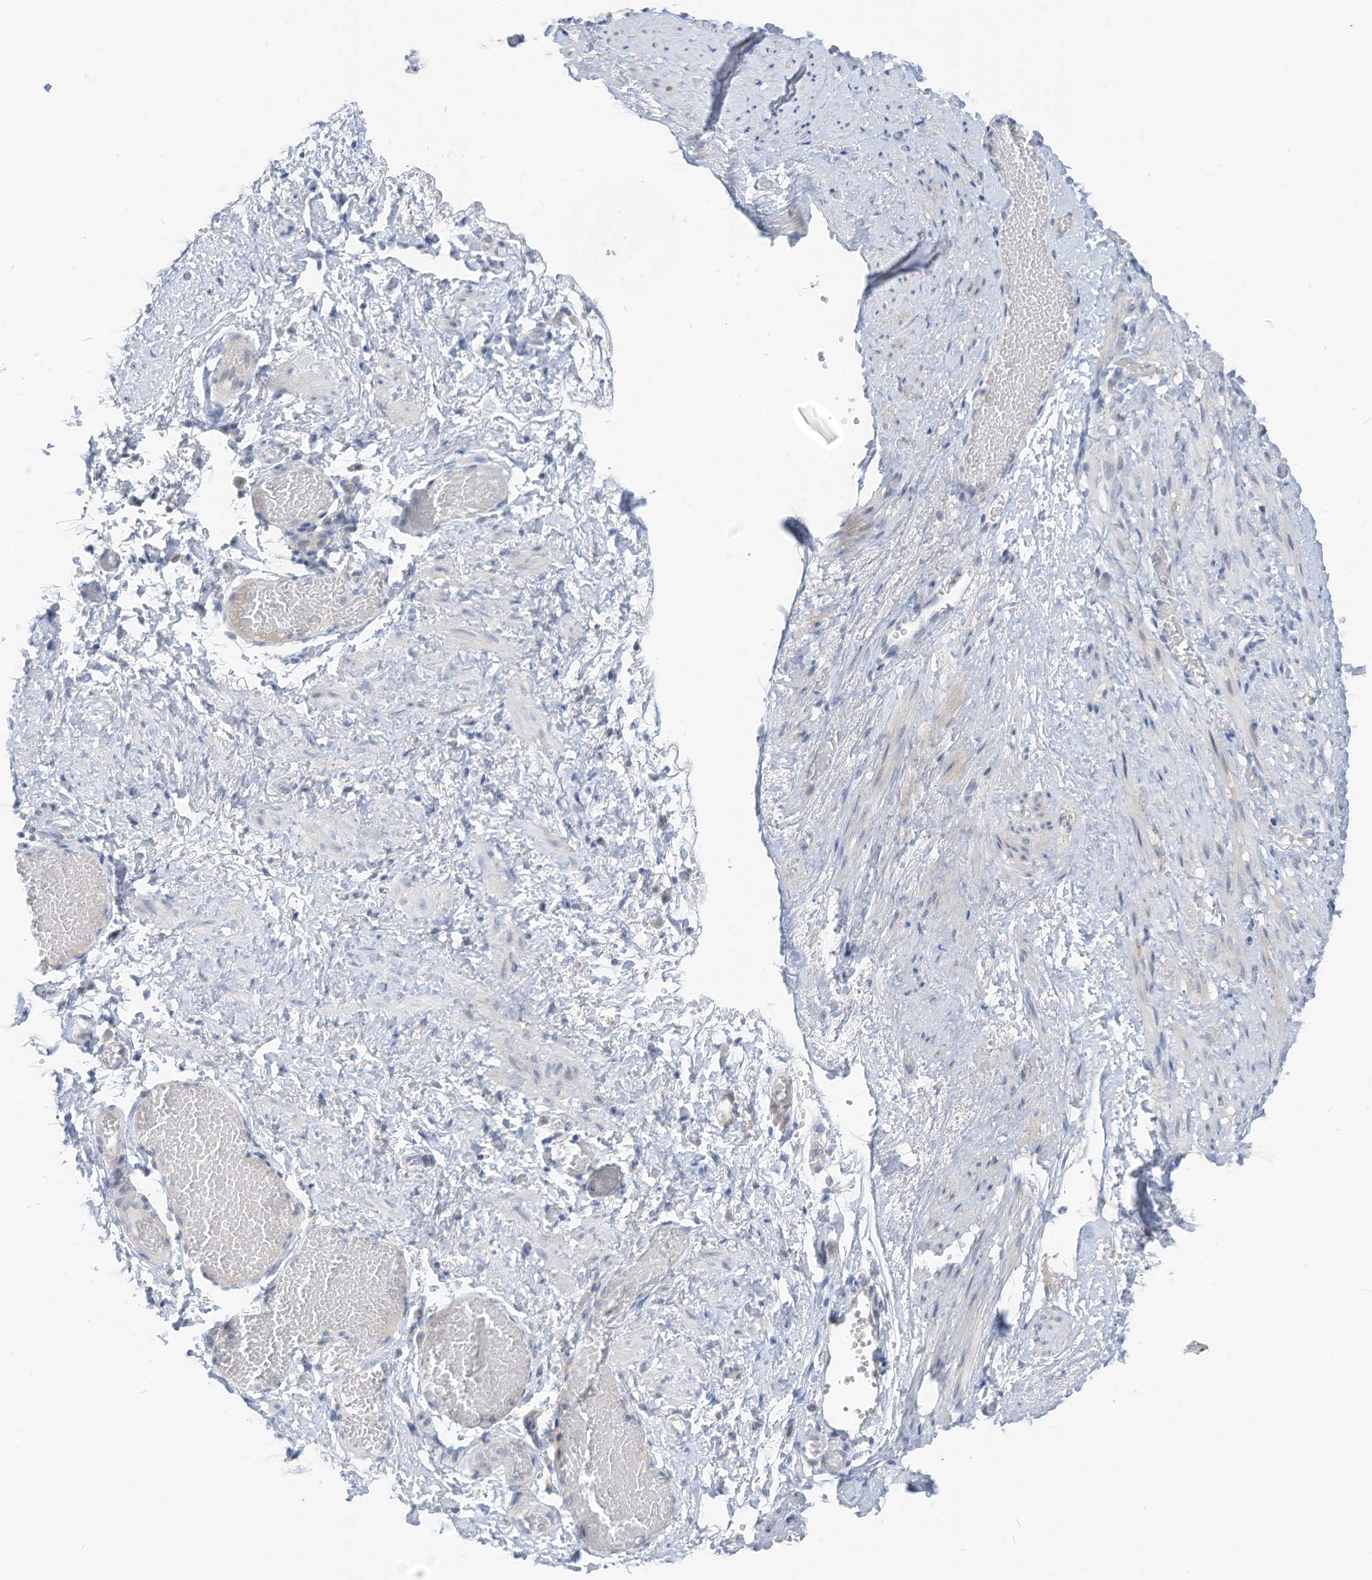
{"staining": {"intensity": "negative", "quantity": "none", "location": "none"}, "tissue": "adipose tissue", "cell_type": "Adipocytes", "image_type": "normal", "snomed": [{"axis": "morphology", "description": "Normal tissue, NOS"}, {"axis": "topography", "description": "Smooth muscle"}, {"axis": "topography", "description": "Peripheral nerve tissue"}], "caption": "Immunohistochemistry photomicrograph of benign adipose tissue: human adipose tissue stained with DAB demonstrates no significant protein staining in adipocytes.", "gene": "LDAH", "patient": {"sex": "female", "age": 39}}